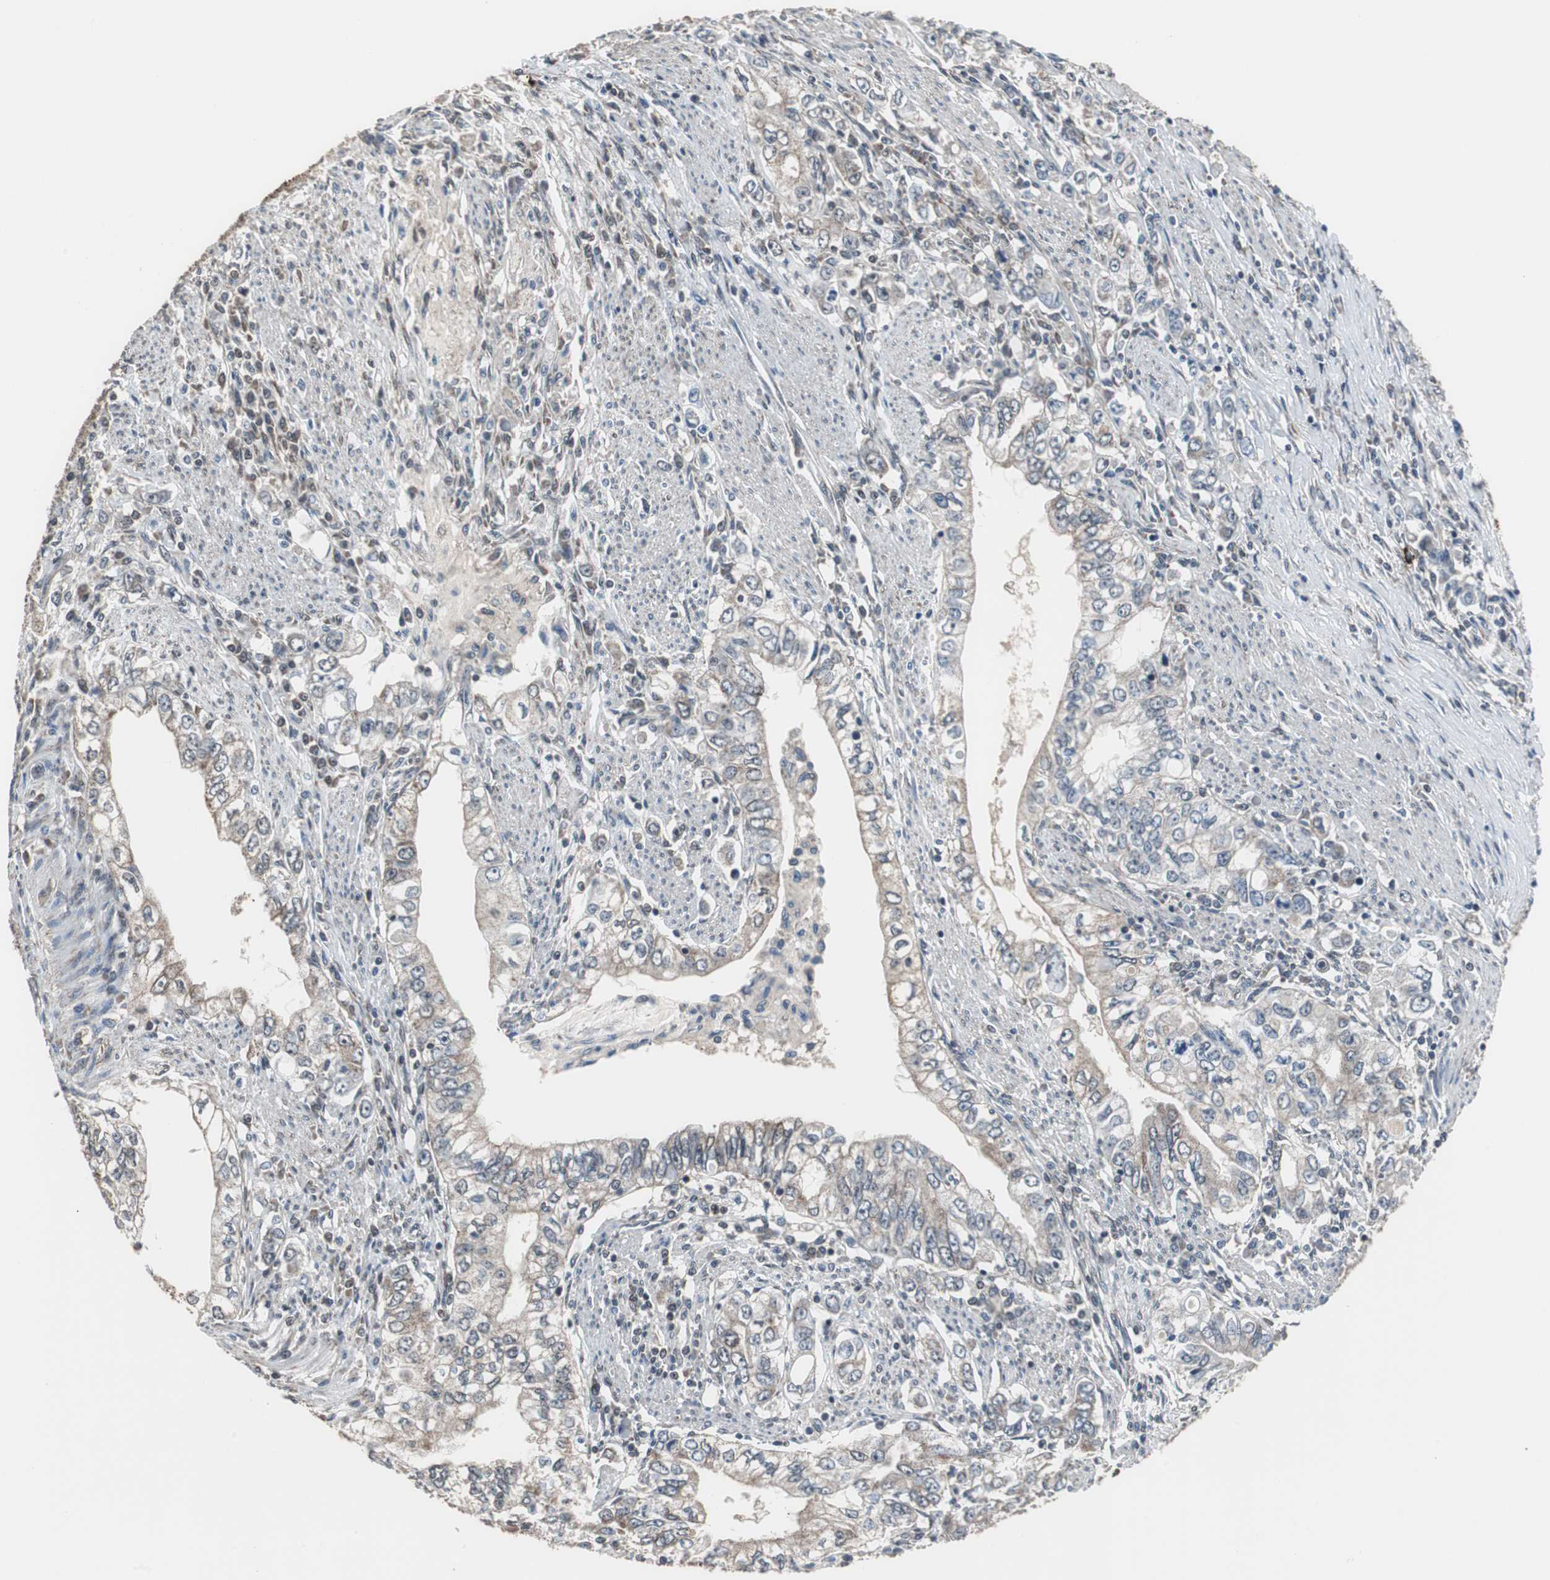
{"staining": {"intensity": "moderate", "quantity": "25%-75%", "location": "cytoplasmic/membranous"}, "tissue": "stomach cancer", "cell_type": "Tumor cells", "image_type": "cancer", "snomed": [{"axis": "morphology", "description": "Adenocarcinoma, NOS"}, {"axis": "topography", "description": "Stomach, lower"}], "caption": "Immunohistochemical staining of stomach adenocarcinoma reveals medium levels of moderate cytoplasmic/membranous protein positivity in about 25%-75% of tumor cells.", "gene": "ZHX2", "patient": {"sex": "female", "age": 72}}